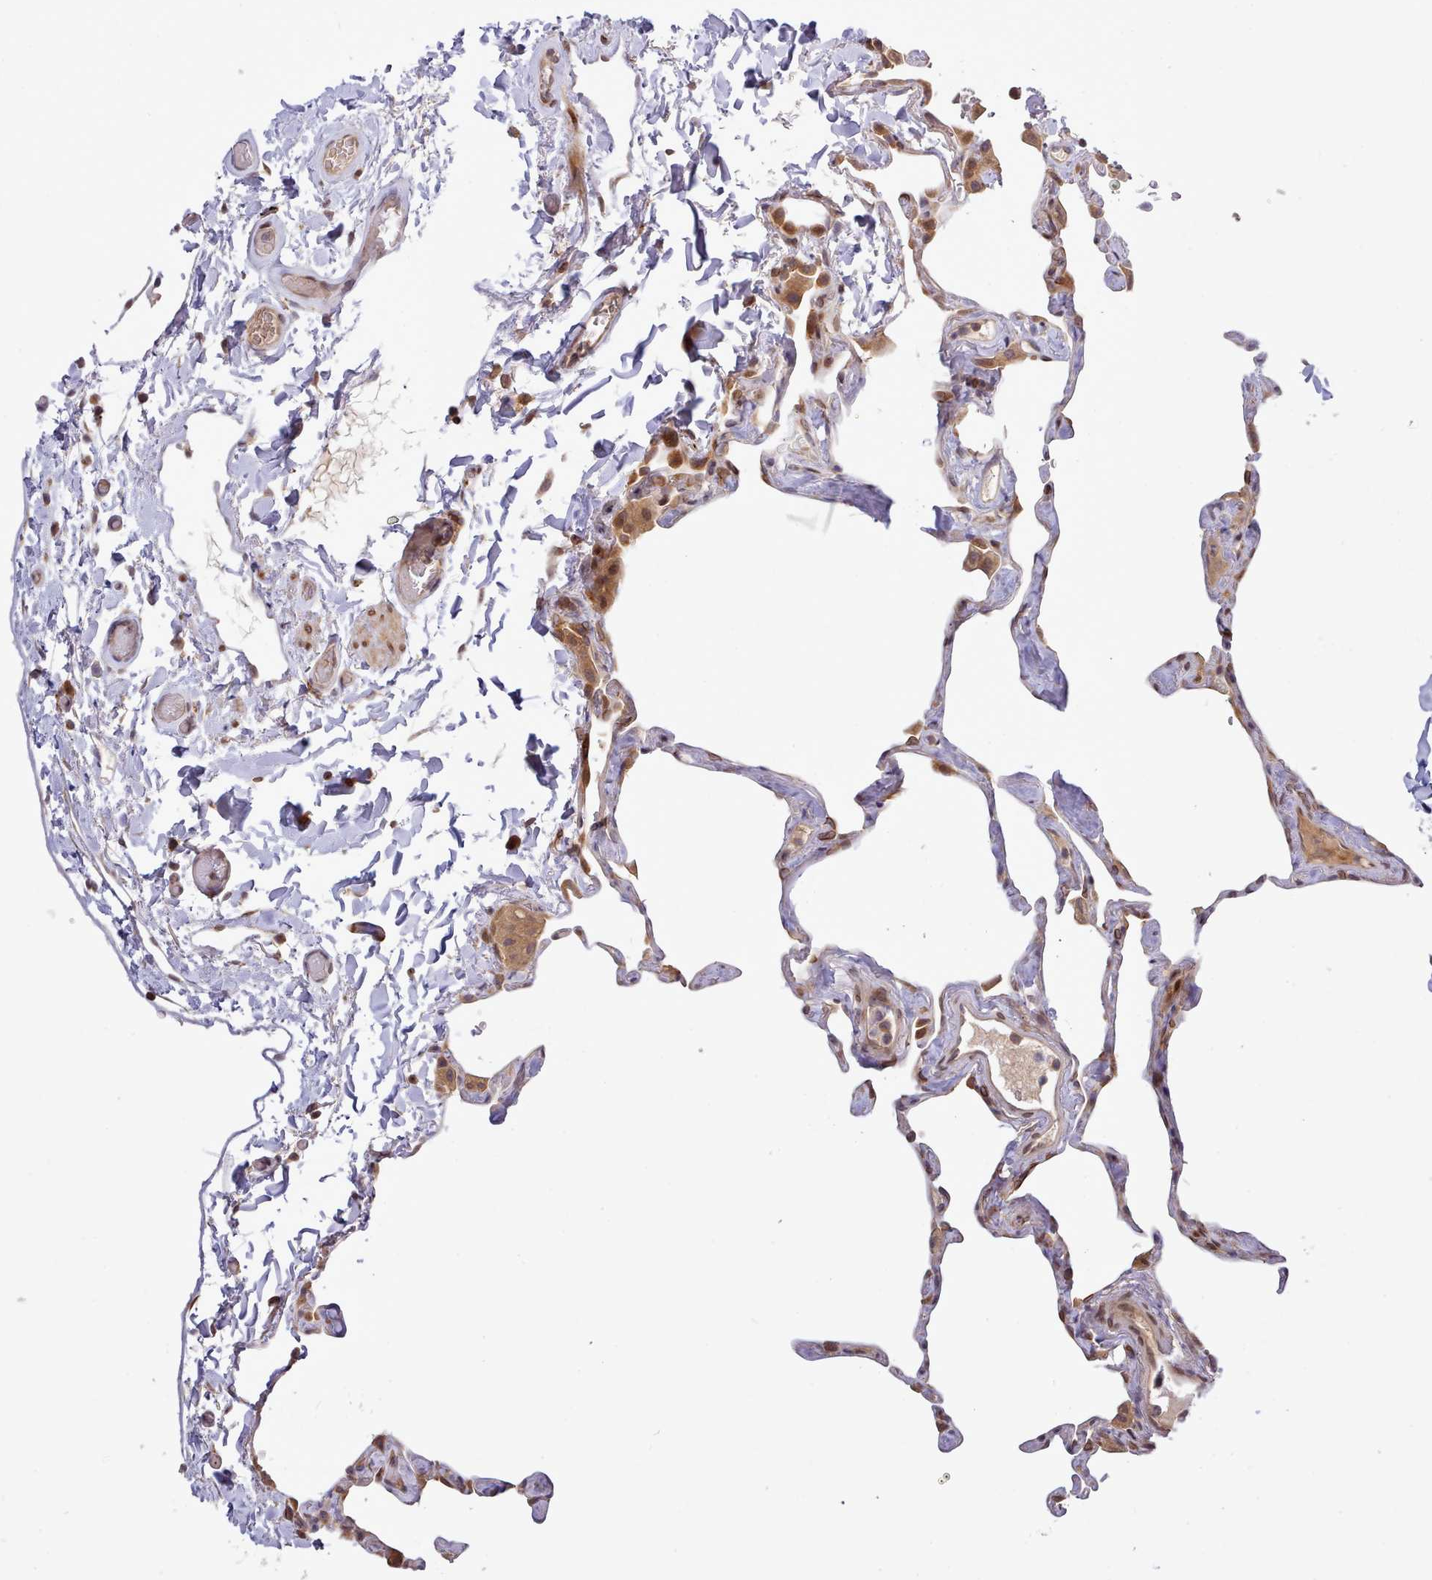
{"staining": {"intensity": "moderate", "quantity": "25%-75%", "location": "cytoplasmic/membranous"}, "tissue": "lung", "cell_type": "Alveolar cells", "image_type": "normal", "snomed": [{"axis": "morphology", "description": "Normal tissue, NOS"}, {"axis": "topography", "description": "Lung"}], "caption": "Unremarkable lung was stained to show a protein in brown. There is medium levels of moderate cytoplasmic/membranous positivity in approximately 25%-75% of alveolar cells. The staining was performed using DAB (3,3'-diaminobenzidine) to visualize the protein expression in brown, while the nuclei were stained in blue with hematoxylin (Magnification: 20x).", "gene": "UBE2G1", "patient": {"sex": "male", "age": 65}}